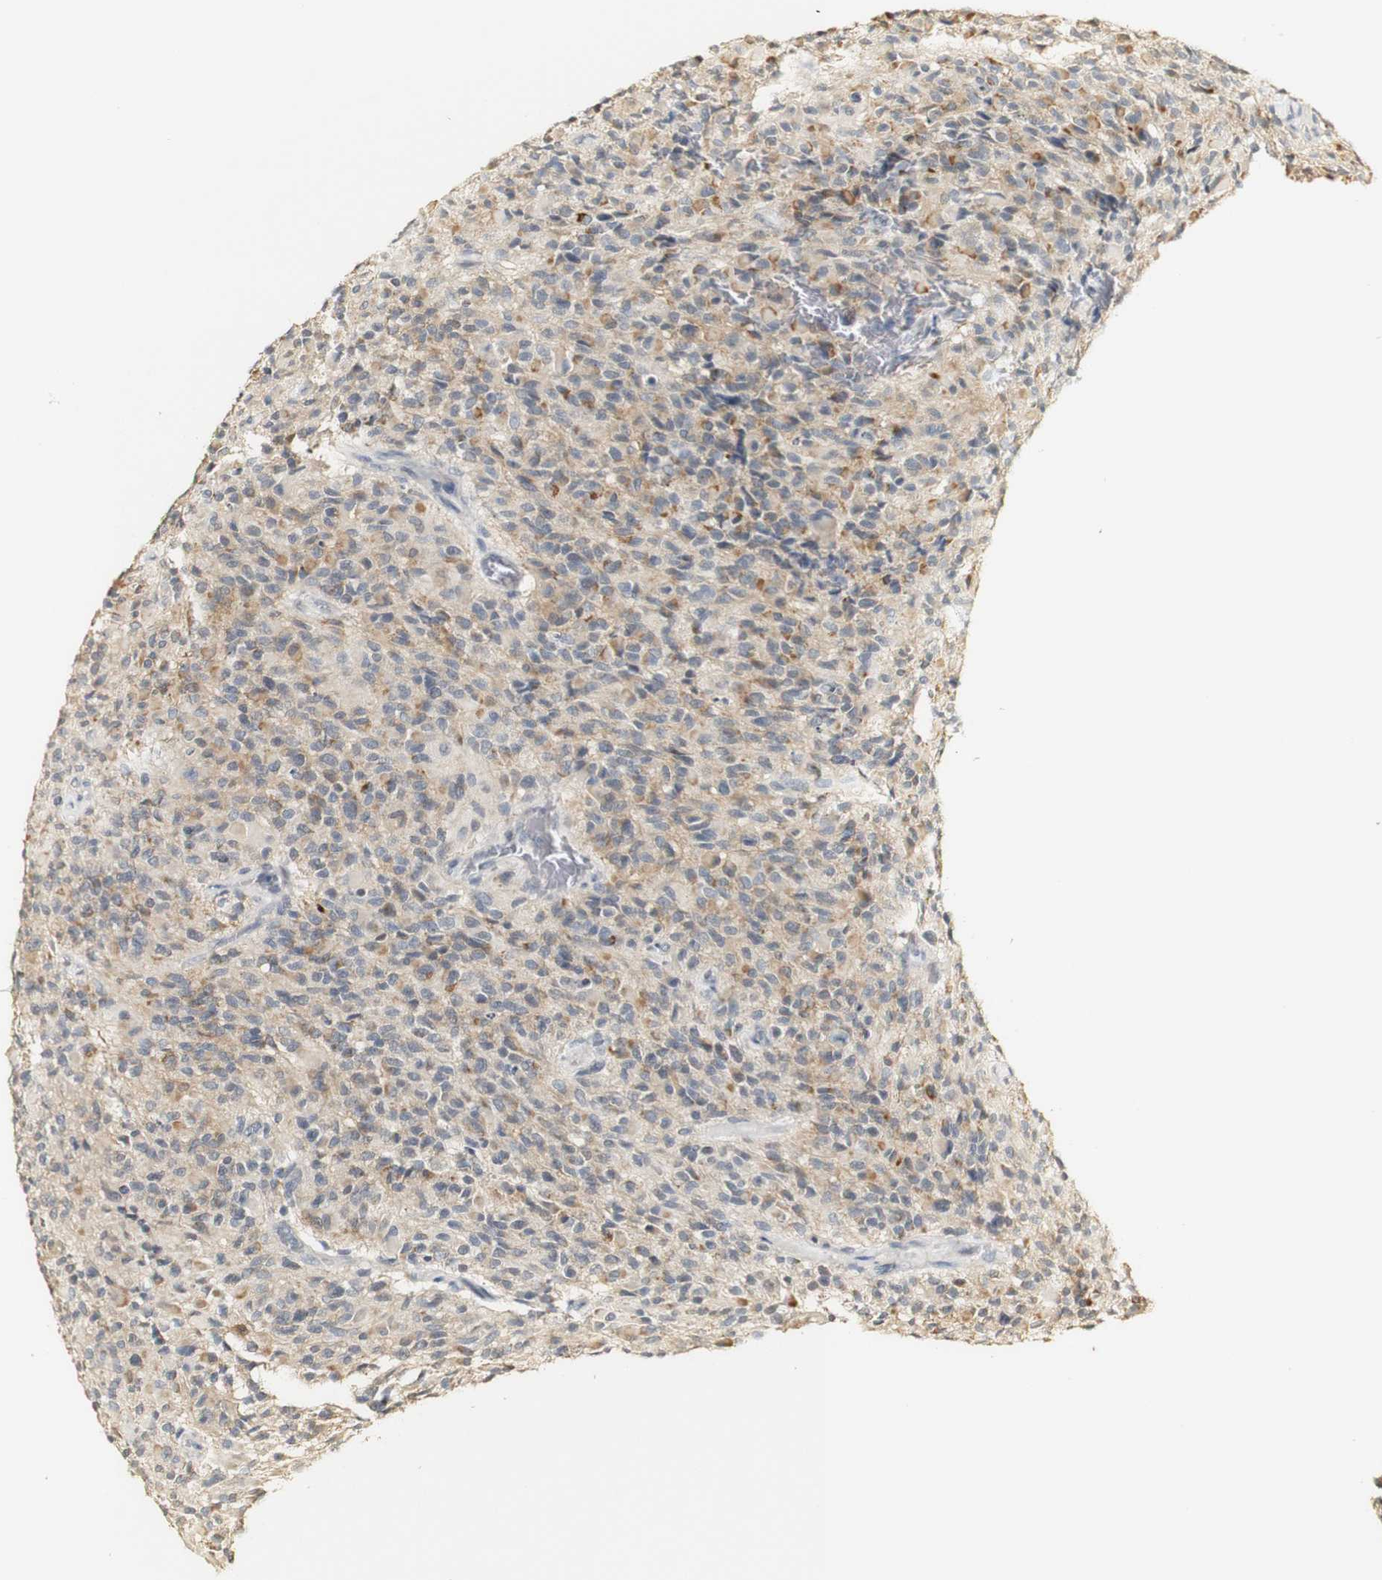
{"staining": {"intensity": "weak", "quantity": "25%-75%", "location": "cytoplasmic/membranous"}, "tissue": "glioma", "cell_type": "Tumor cells", "image_type": "cancer", "snomed": [{"axis": "morphology", "description": "Glioma, malignant, High grade"}, {"axis": "topography", "description": "Brain"}], "caption": "An image showing weak cytoplasmic/membranous expression in approximately 25%-75% of tumor cells in high-grade glioma (malignant), as visualized by brown immunohistochemical staining.", "gene": "SYT7", "patient": {"sex": "male", "age": 71}}